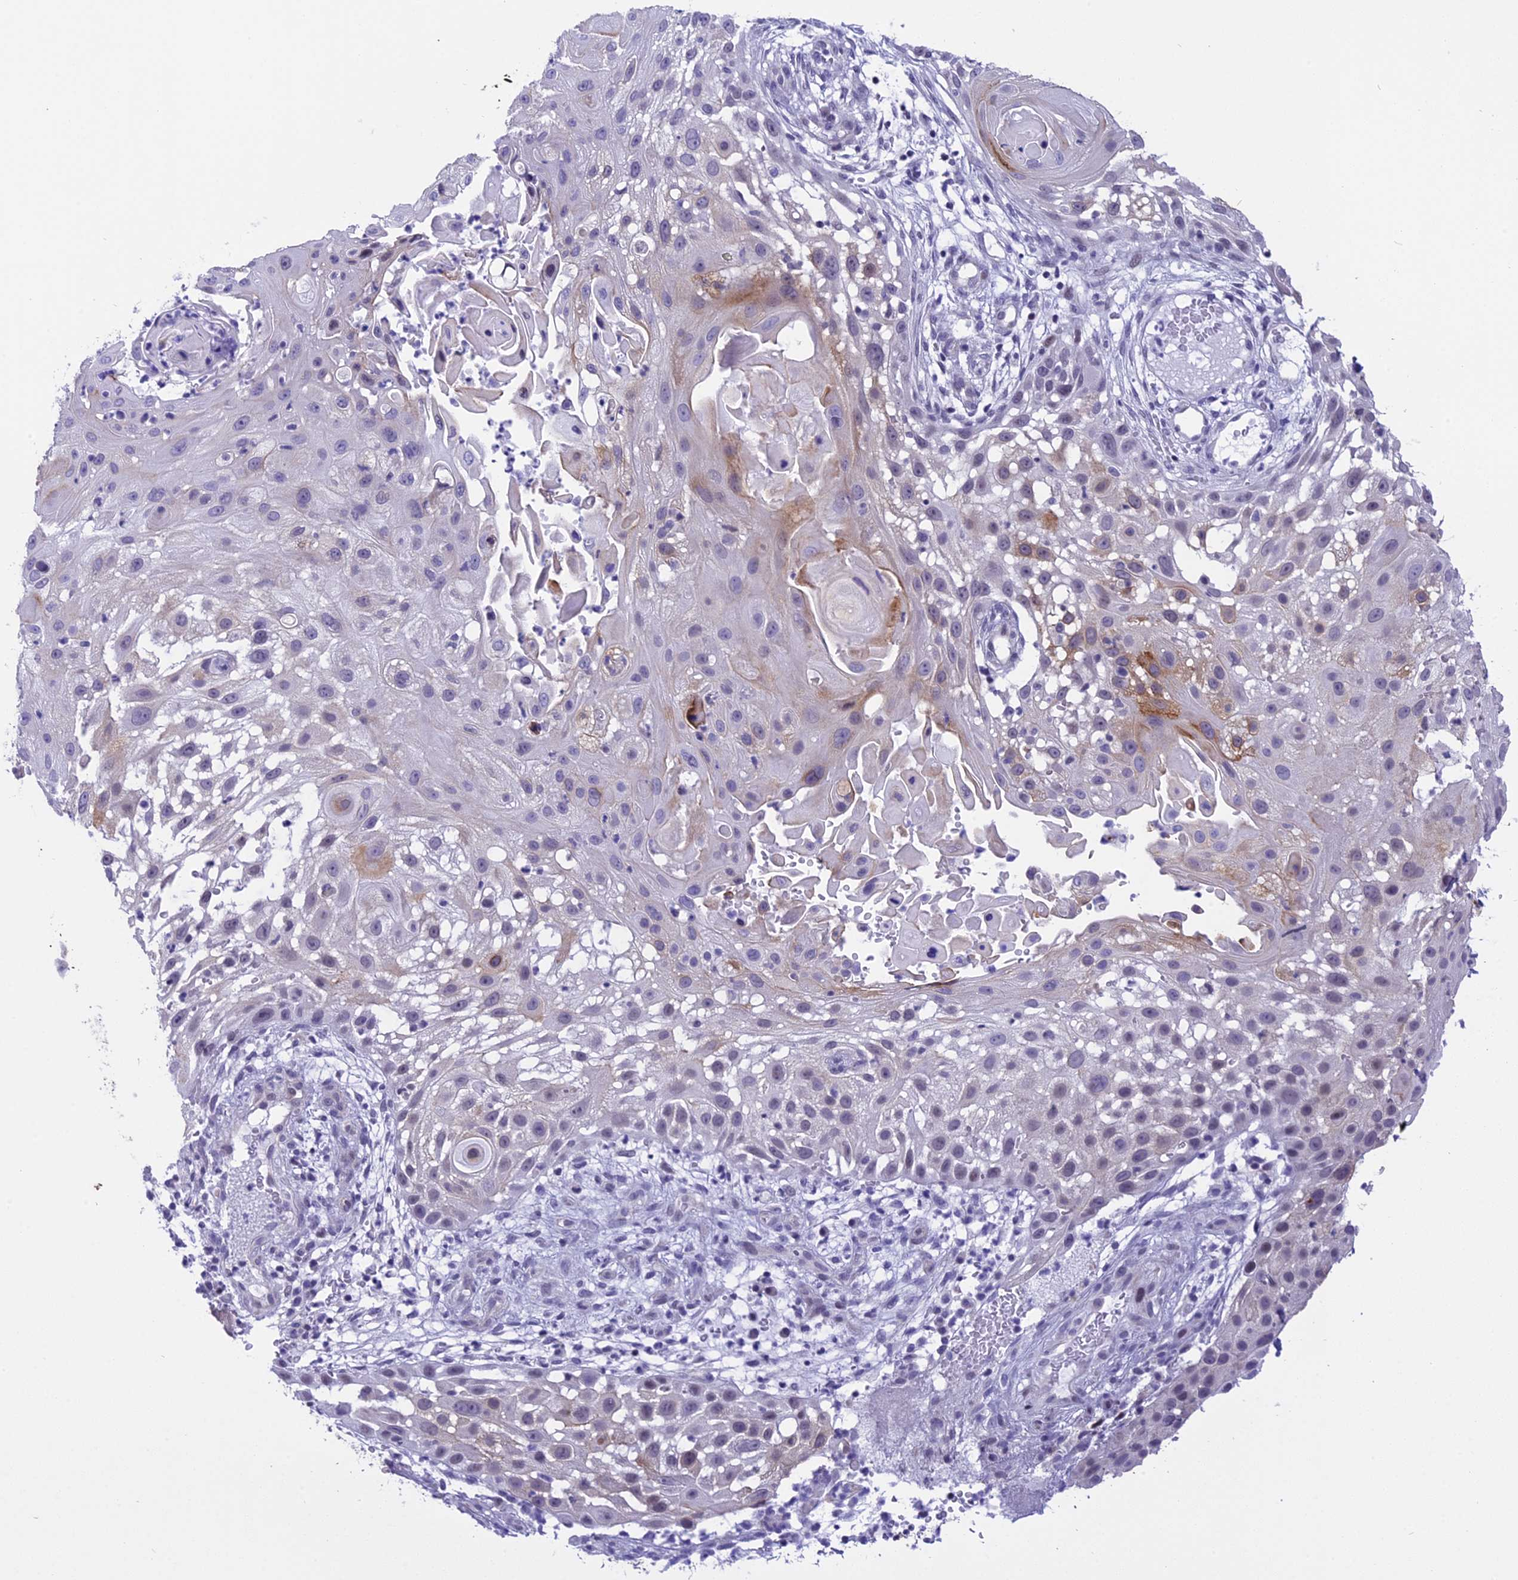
{"staining": {"intensity": "negative", "quantity": "none", "location": "none"}, "tissue": "skin cancer", "cell_type": "Tumor cells", "image_type": "cancer", "snomed": [{"axis": "morphology", "description": "Squamous cell carcinoma, NOS"}, {"axis": "topography", "description": "Skin"}], "caption": "The photomicrograph demonstrates no significant staining in tumor cells of skin cancer.", "gene": "SPIRE2", "patient": {"sex": "female", "age": 44}}